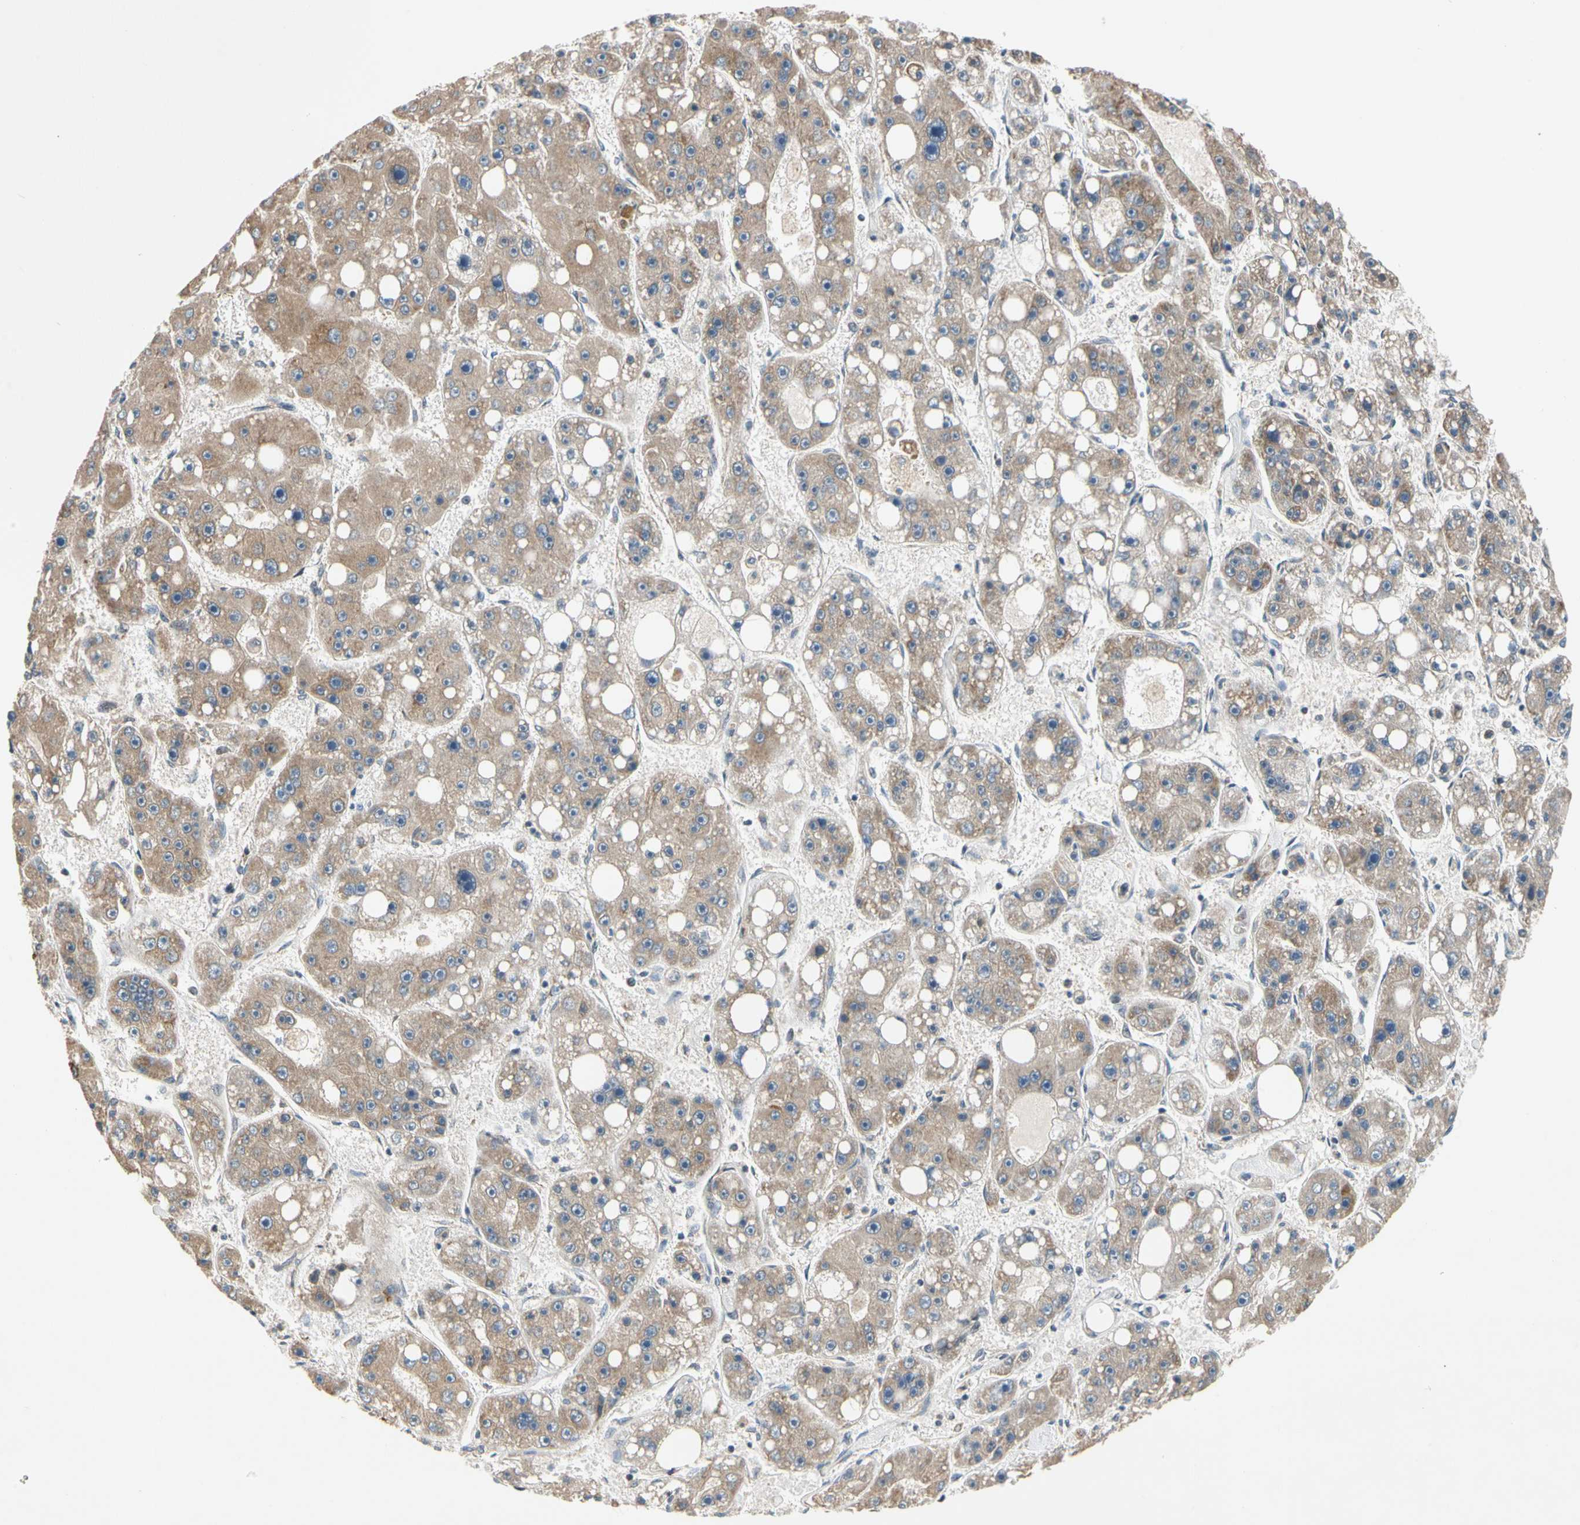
{"staining": {"intensity": "moderate", "quantity": ">75%", "location": "cytoplasmic/membranous"}, "tissue": "liver cancer", "cell_type": "Tumor cells", "image_type": "cancer", "snomed": [{"axis": "morphology", "description": "Carcinoma, Hepatocellular, NOS"}, {"axis": "topography", "description": "Liver"}], "caption": "Immunohistochemistry (IHC) photomicrograph of liver cancer stained for a protein (brown), which exhibits medium levels of moderate cytoplasmic/membranous positivity in approximately >75% of tumor cells.", "gene": "KHDC4", "patient": {"sex": "female", "age": 61}}